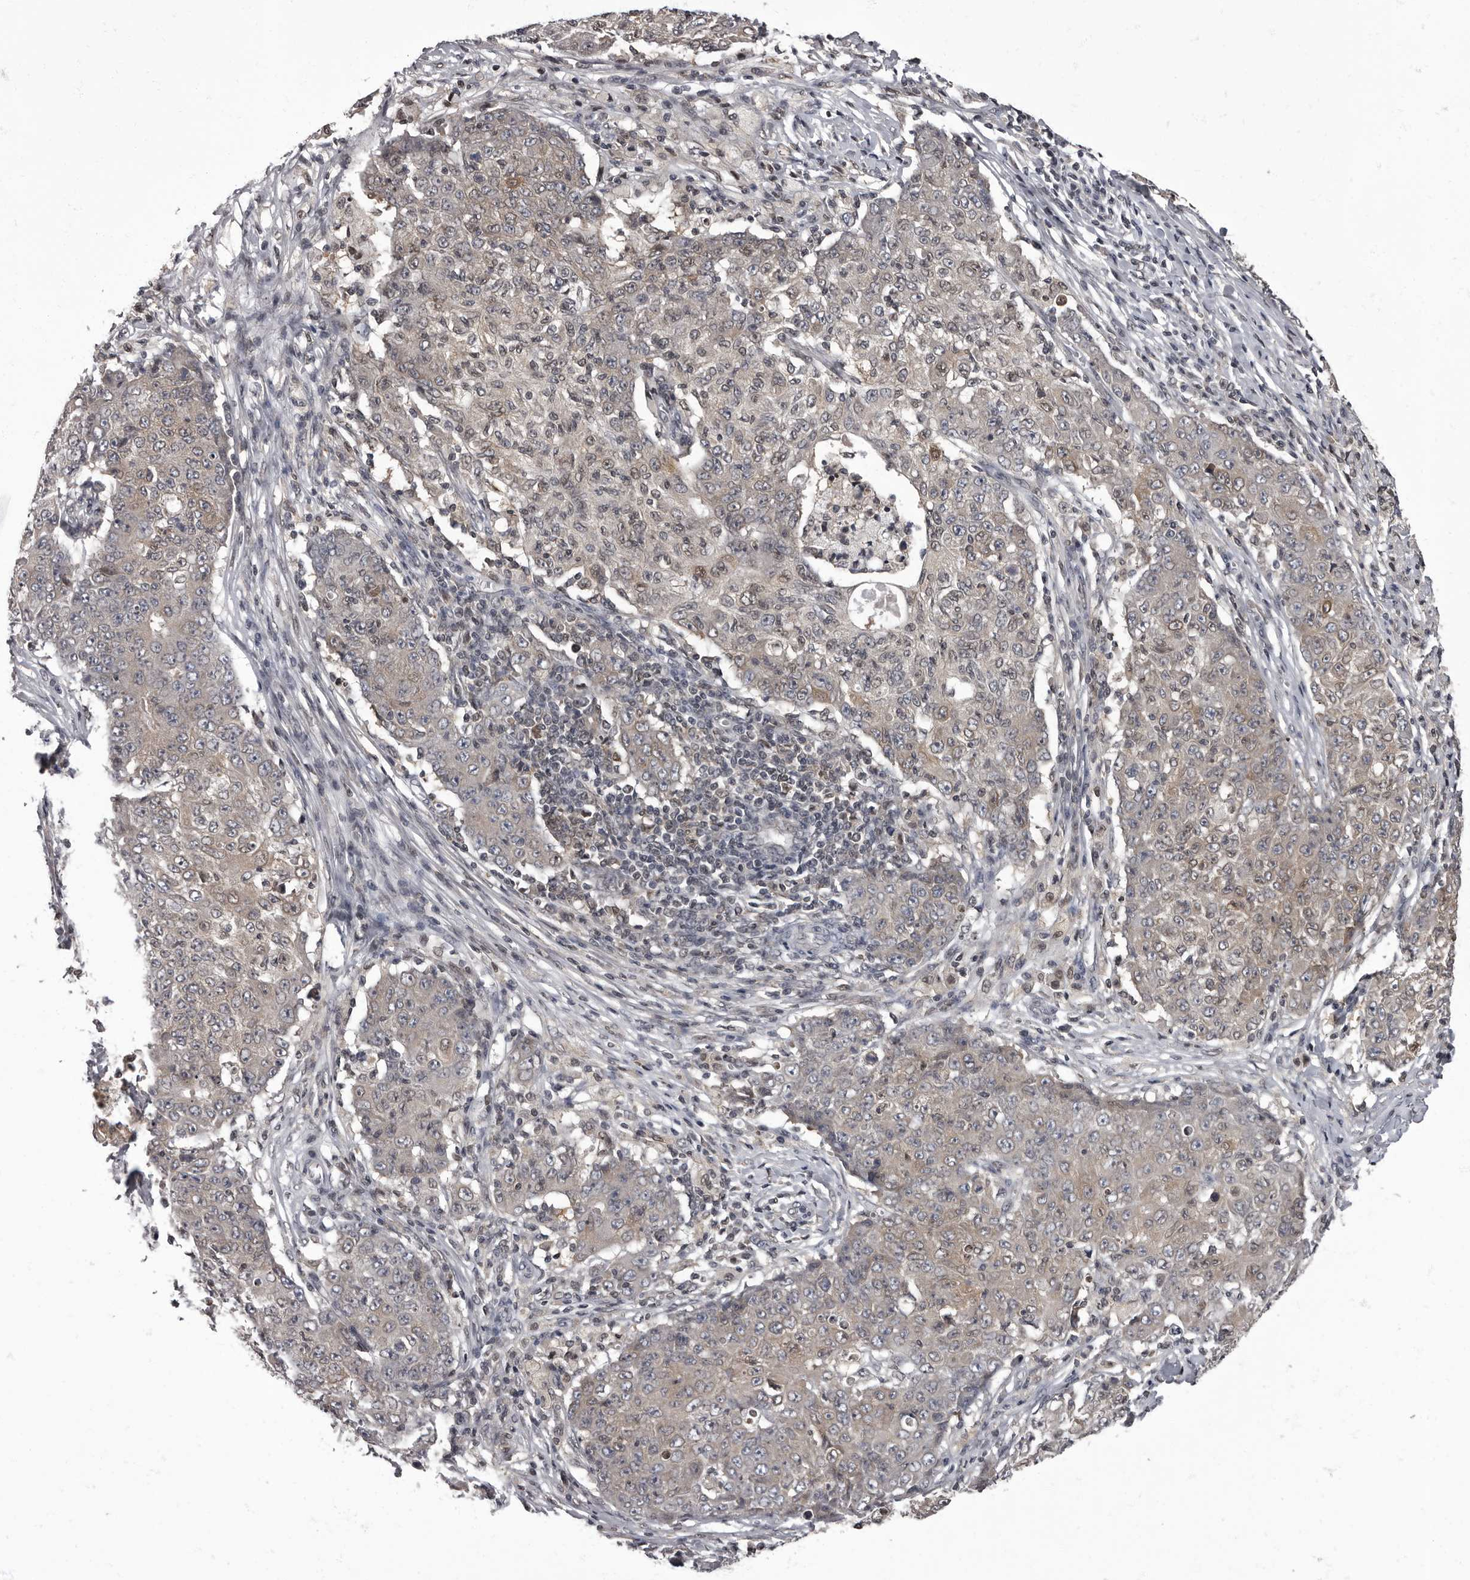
{"staining": {"intensity": "weak", "quantity": "25%-75%", "location": "cytoplasmic/membranous,nuclear"}, "tissue": "ovarian cancer", "cell_type": "Tumor cells", "image_type": "cancer", "snomed": [{"axis": "morphology", "description": "Carcinoma, endometroid"}, {"axis": "topography", "description": "Ovary"}], "caption": "Brown immunohistochemical staining in human ovarian cancer (endometroid carcinoma) reveals weak cytoplasmic/membranous and nuclear positivity in about 25%-75% of tumor cells.", "gene": "C1orf50", "patient": {"sex": "female", "age": 42}}